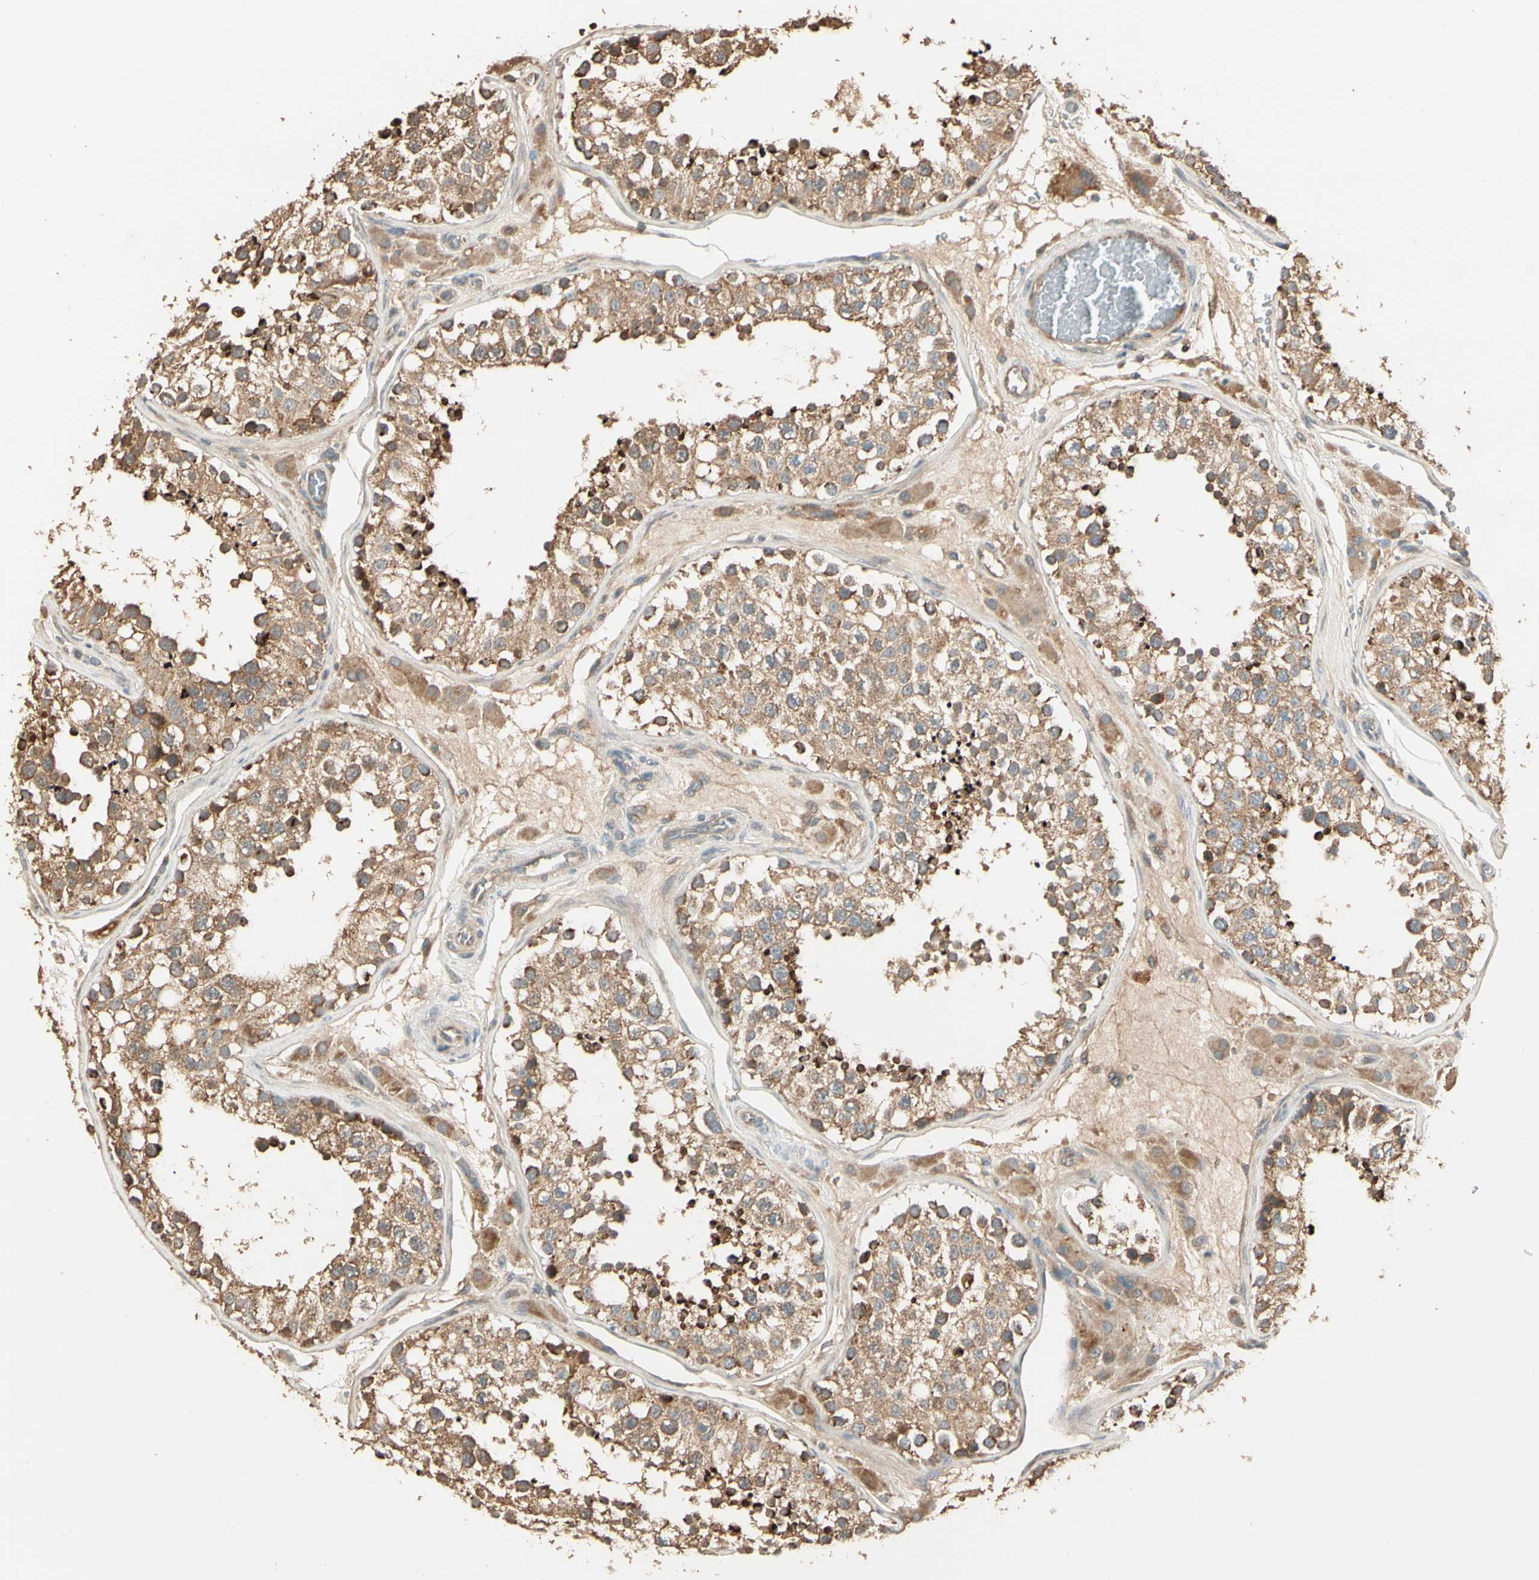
{"staining": {"intensity": "moderate", "quantity": ">75%", "location": "cytoplasmic/membranous"}, "tissue": "testis", "cell_type": "Cells in seminiferous ducts", "image_type": "normal", "snomed": [{"axis": "morphology", "description": "Normal tissue, NOS"}, {"axis": "topography", "description": "Testis"}], "caption": "High-power microscopy captured an immunohistochemistry (IHC) histopathology image of benign testis, revealing moderate cytoplasmic/membranous expression in about >75% of cells in seminiferous ducts.", "gene": "TNFRSF21", "patient": {"sex": "male", "age": 26}}